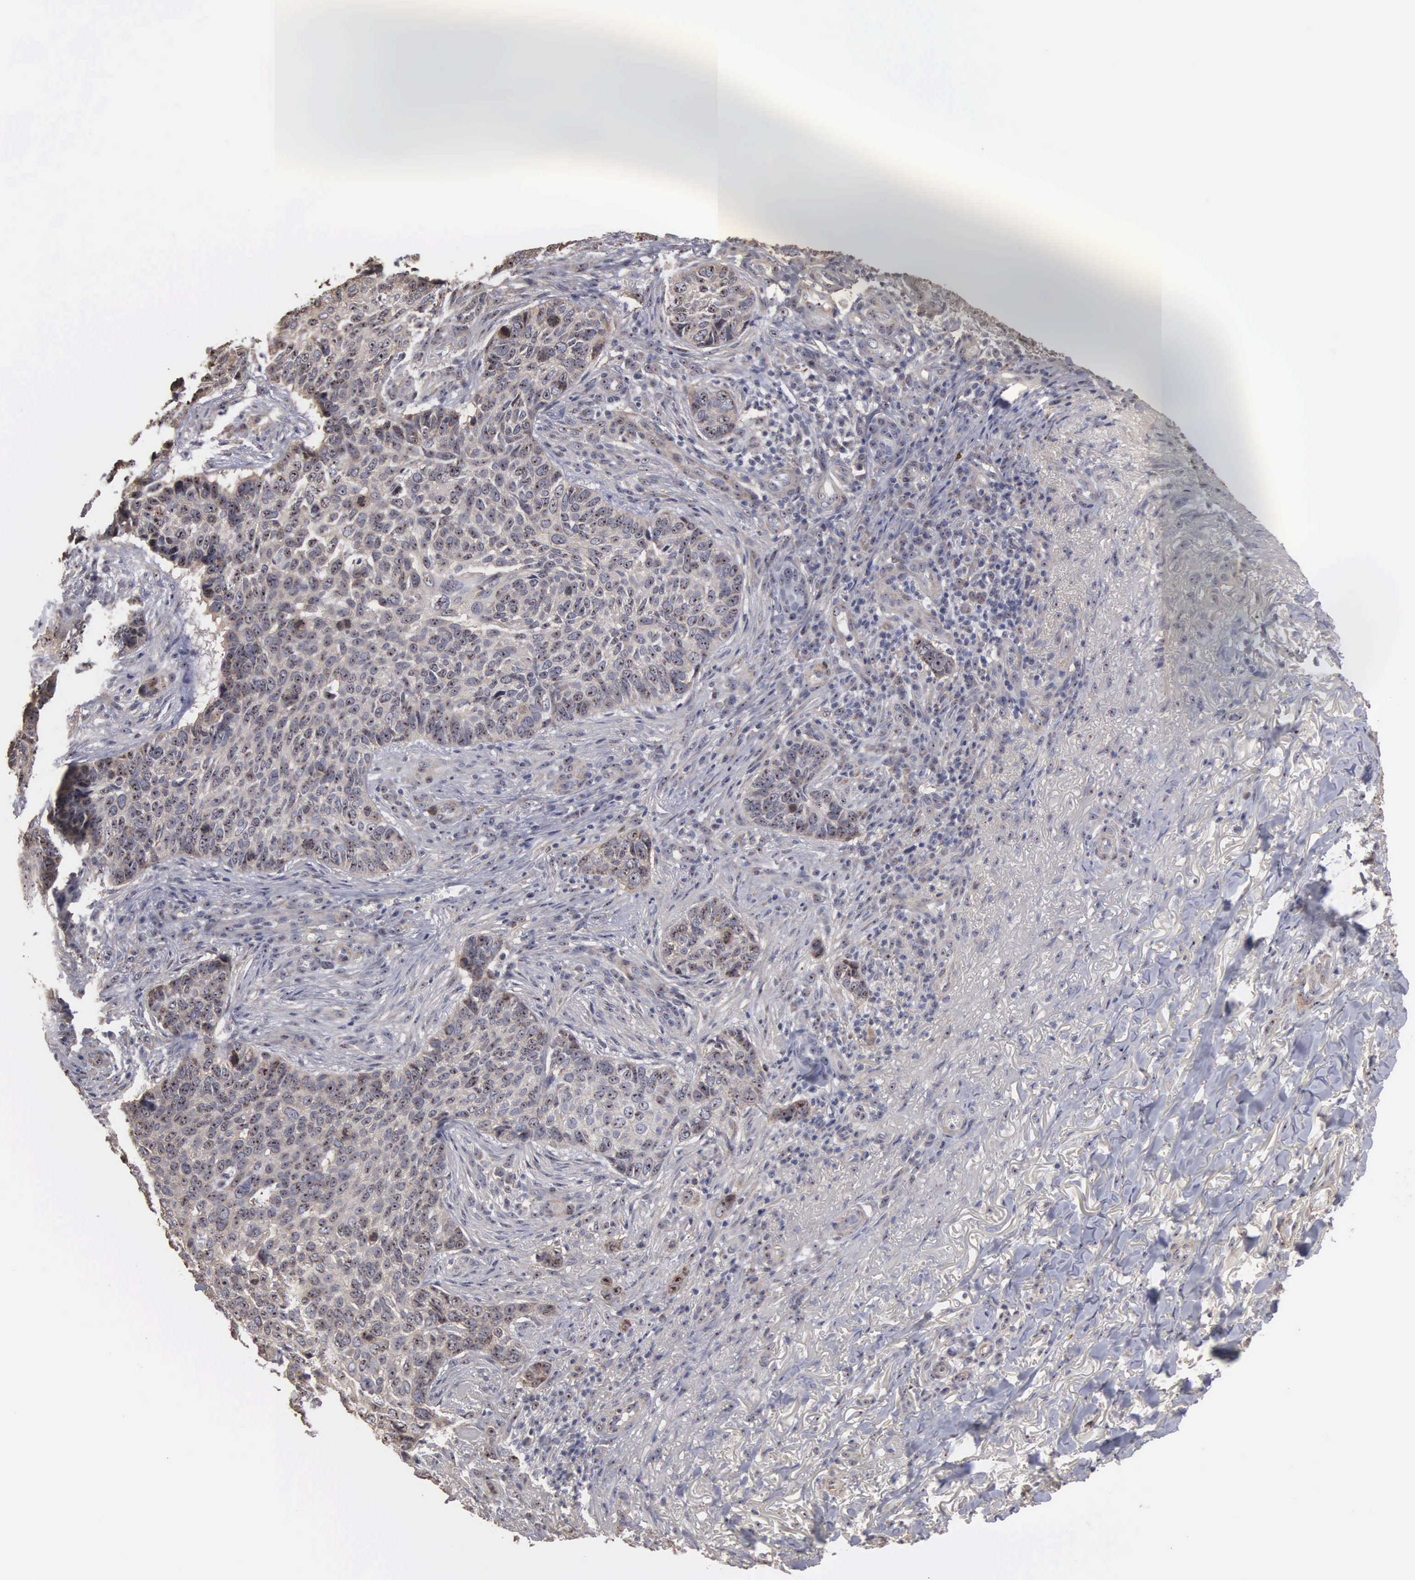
{"staining": {"intensity": "weak", "quantity": "25%-75%", "location": "cytoplasmic/membranous,nuclear"}, "tissue": "skin cancer", "cell_type": "Tumor cells", "image_type": "cancer", "snomed": [{"axis": "morphology", "description": "Basal cell carcinoma"}, {"axis": "topography", "description": "Skin"}], "caption": "Protein analysis of basal cell carcinoma (skin) tissue demonstrates weak cytoplasmic/membranous and nuclear expression in about 25%-75% of tumor cells. The protein is stained brown, and the nuclei are stained in blue (DAB IHC with brightfield microscopy, high magnification).", "gene": "NGDN", "patient": {"sex": "male", "age": 81}}